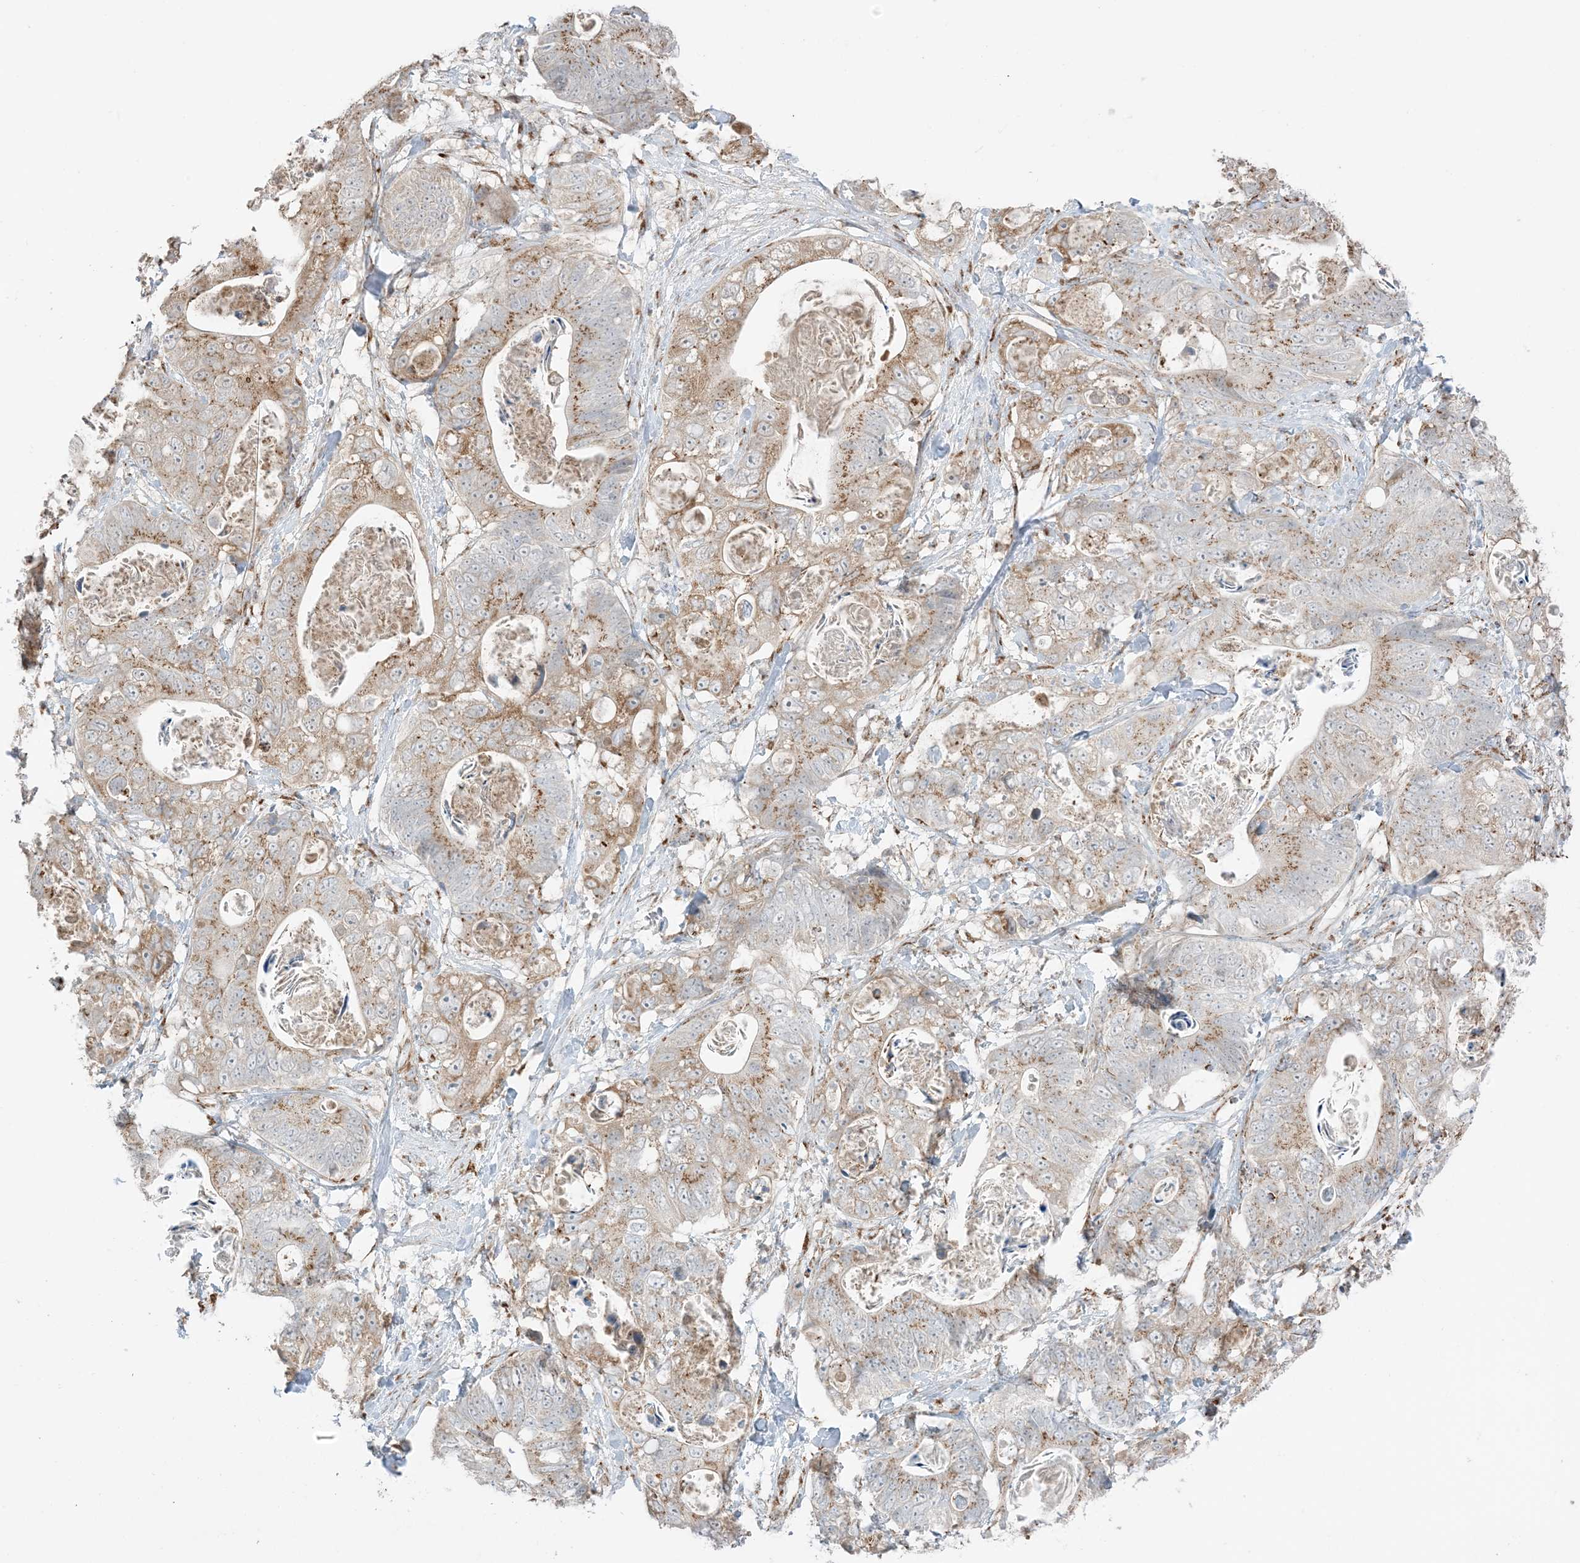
{"staining": {"intensity": "moderate", "quantity": "25%-75%", "location": "cytoplasmic/membranous"}, "tissue": "stomach cancer", "cell_type": "Tumor cells", "image_type": "cancer", "snomed": [{"axis": "morphology", "description": "Normal tissue, NOS"}, {"axis": "morphology", "description": "Adenocarcinoma, NOS"}, {"axis": "topography", "description": "Stomach"}], "caption": "The photomicrograph reveals immunohistochemical staining of stomach cancer (adenocarcinoma). There is moderate cytoplasmic/membranous staining is present in about 25%-75% of tumor cells.", "gene": "SLC25A12", "patient": {"sex": "female", "age": 89}}